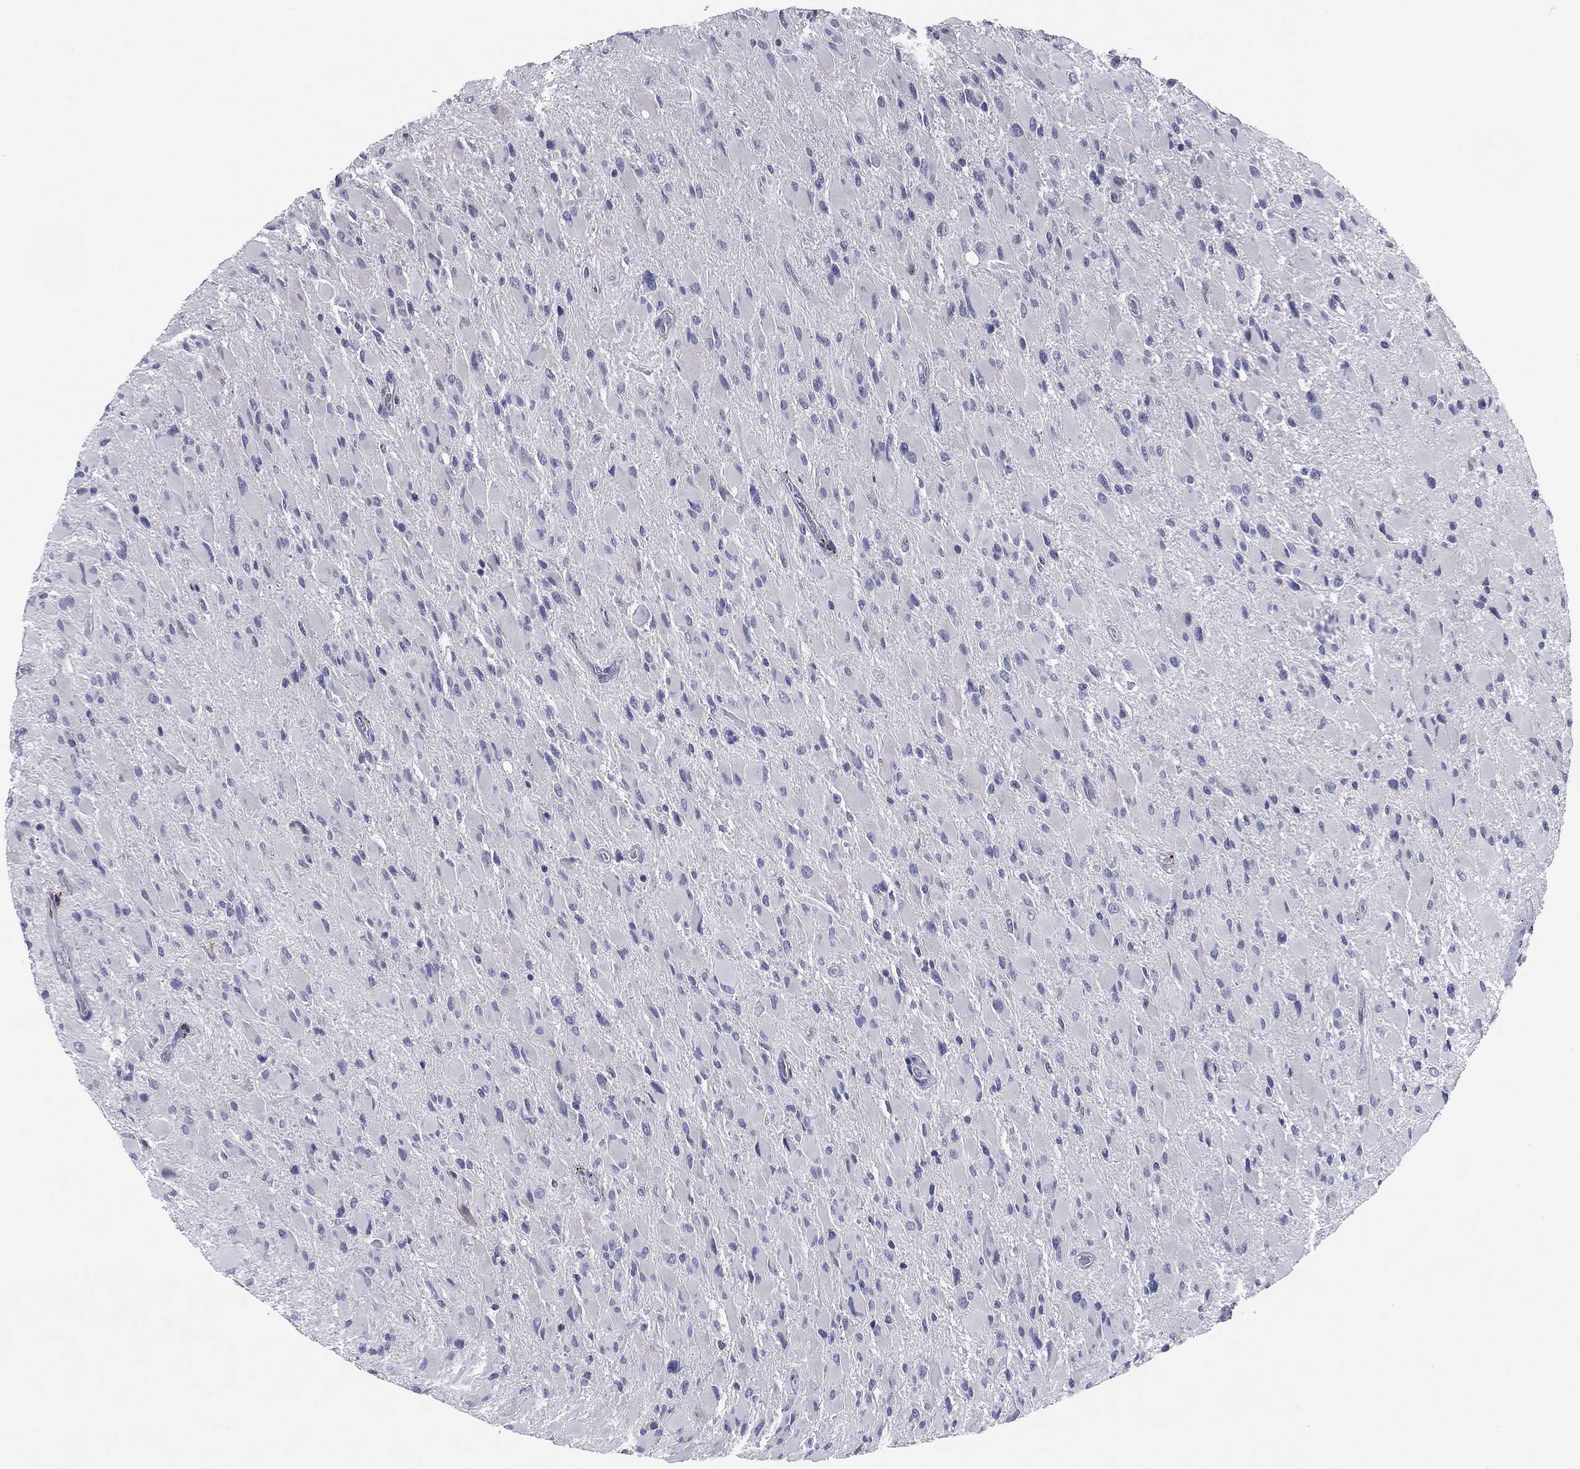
{"staining": {"intensity": "negative", "quantity": "none", "location": "none"}, "tissue": "glioma", "cell_type": "Tumor cells", "image_type": "cancer", "snomed": [{"axis": "morphology", "description": "Glioma, malignant, High grade"}, {"axis": "topography", "description": "Cerebral cortex"}], "caption": "DAB (3,3'-diaminobenzidine) immunohistochemical staining of human high-grade glioma (malignant) exhibits no significant expression in tumor cells.", "gene": "REXO5", "patient": {"sex": "female", "age": 36}}